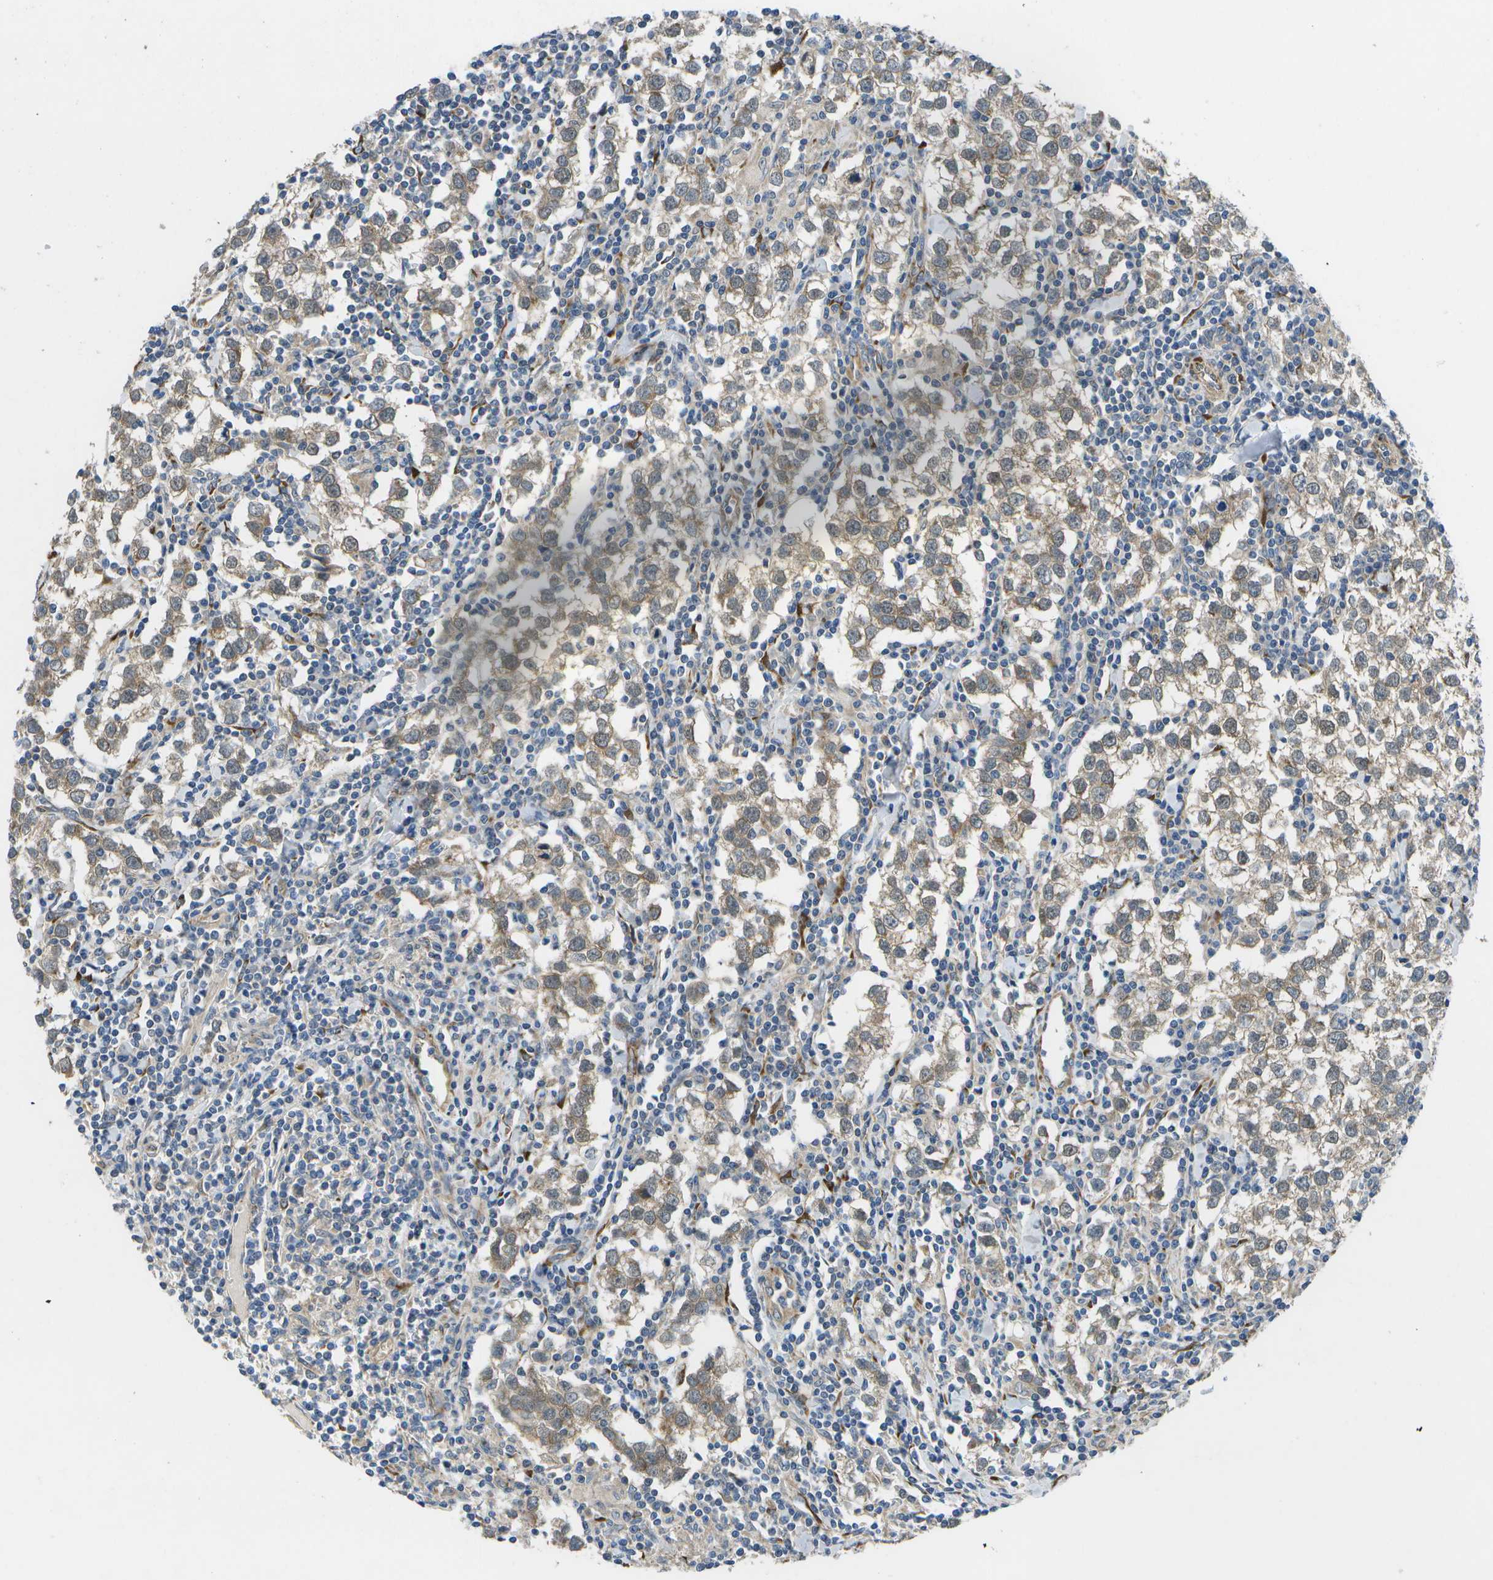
{"staining": {"intensity": "weak", "quantity": "25%-75%", "location": "cytoplasmic/membranous"}, "tissue": "testis cancer", "cell_type": "Tumor cells", "image_type": "cancer", "snomed": [{"axis": "morphology", "description": "Seminoma, NOS"}, {"axis": "morphology", "description": "Carcinoma, Embryonal, NOS"}, {"axis": "topography", "description": "Testis"}], "caption": "A histopathology image of testis cancer (seminoma) stained for a protein demonstrates weak cytoplasmic/membranous brown staining in tumor cells. The staining was performed using DAB, with brown indicating positive protein expression. Nuclei are stained blue with hematoxylin.", "gene": "P3H1", "patient": {"sex": "male", "age": 36}}